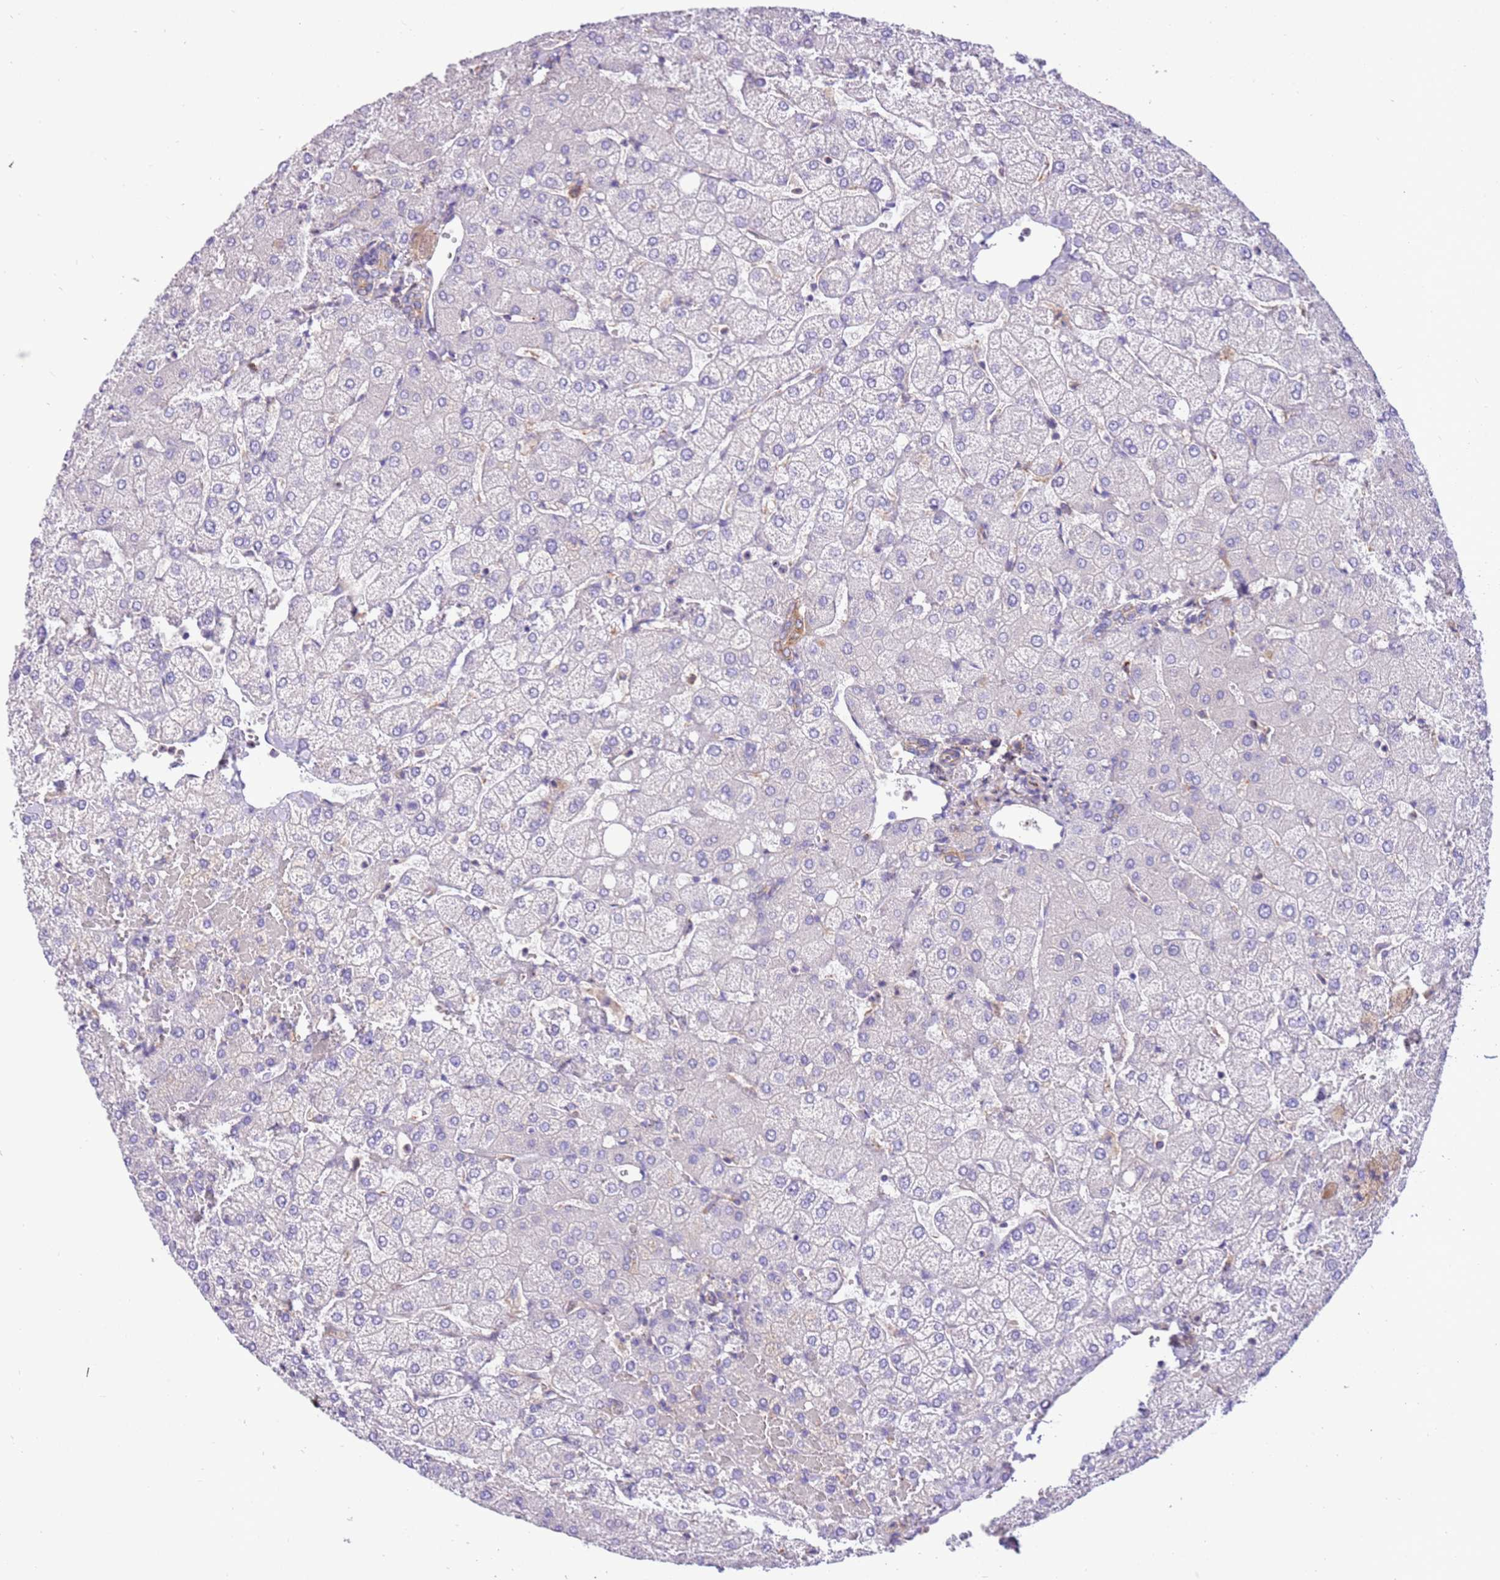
{"staining": {"intensity": "negative", "quantity": "none", "location": "none"}, "tissue": "liver", "cell_type": "Cholangiocytes", "image_type": "normal", "snomed": [{"axis": "morphology", "description": "Normal tissue, NOS"}, {"axis": "topography", "description": "Liver"}], "caption": "Normal liver was stained to show a protein in brown. There is no significant staining in cholangiocytes. The staining was performed using DAB (3,3'-diaminobenzidine) to visualize the protein expression in brown, while the nuclei were stained in blue with hematoxylin (Magnification: 20x).", "gene": "NAALADL1", "patient": {"sex": "female", "age": 54}}